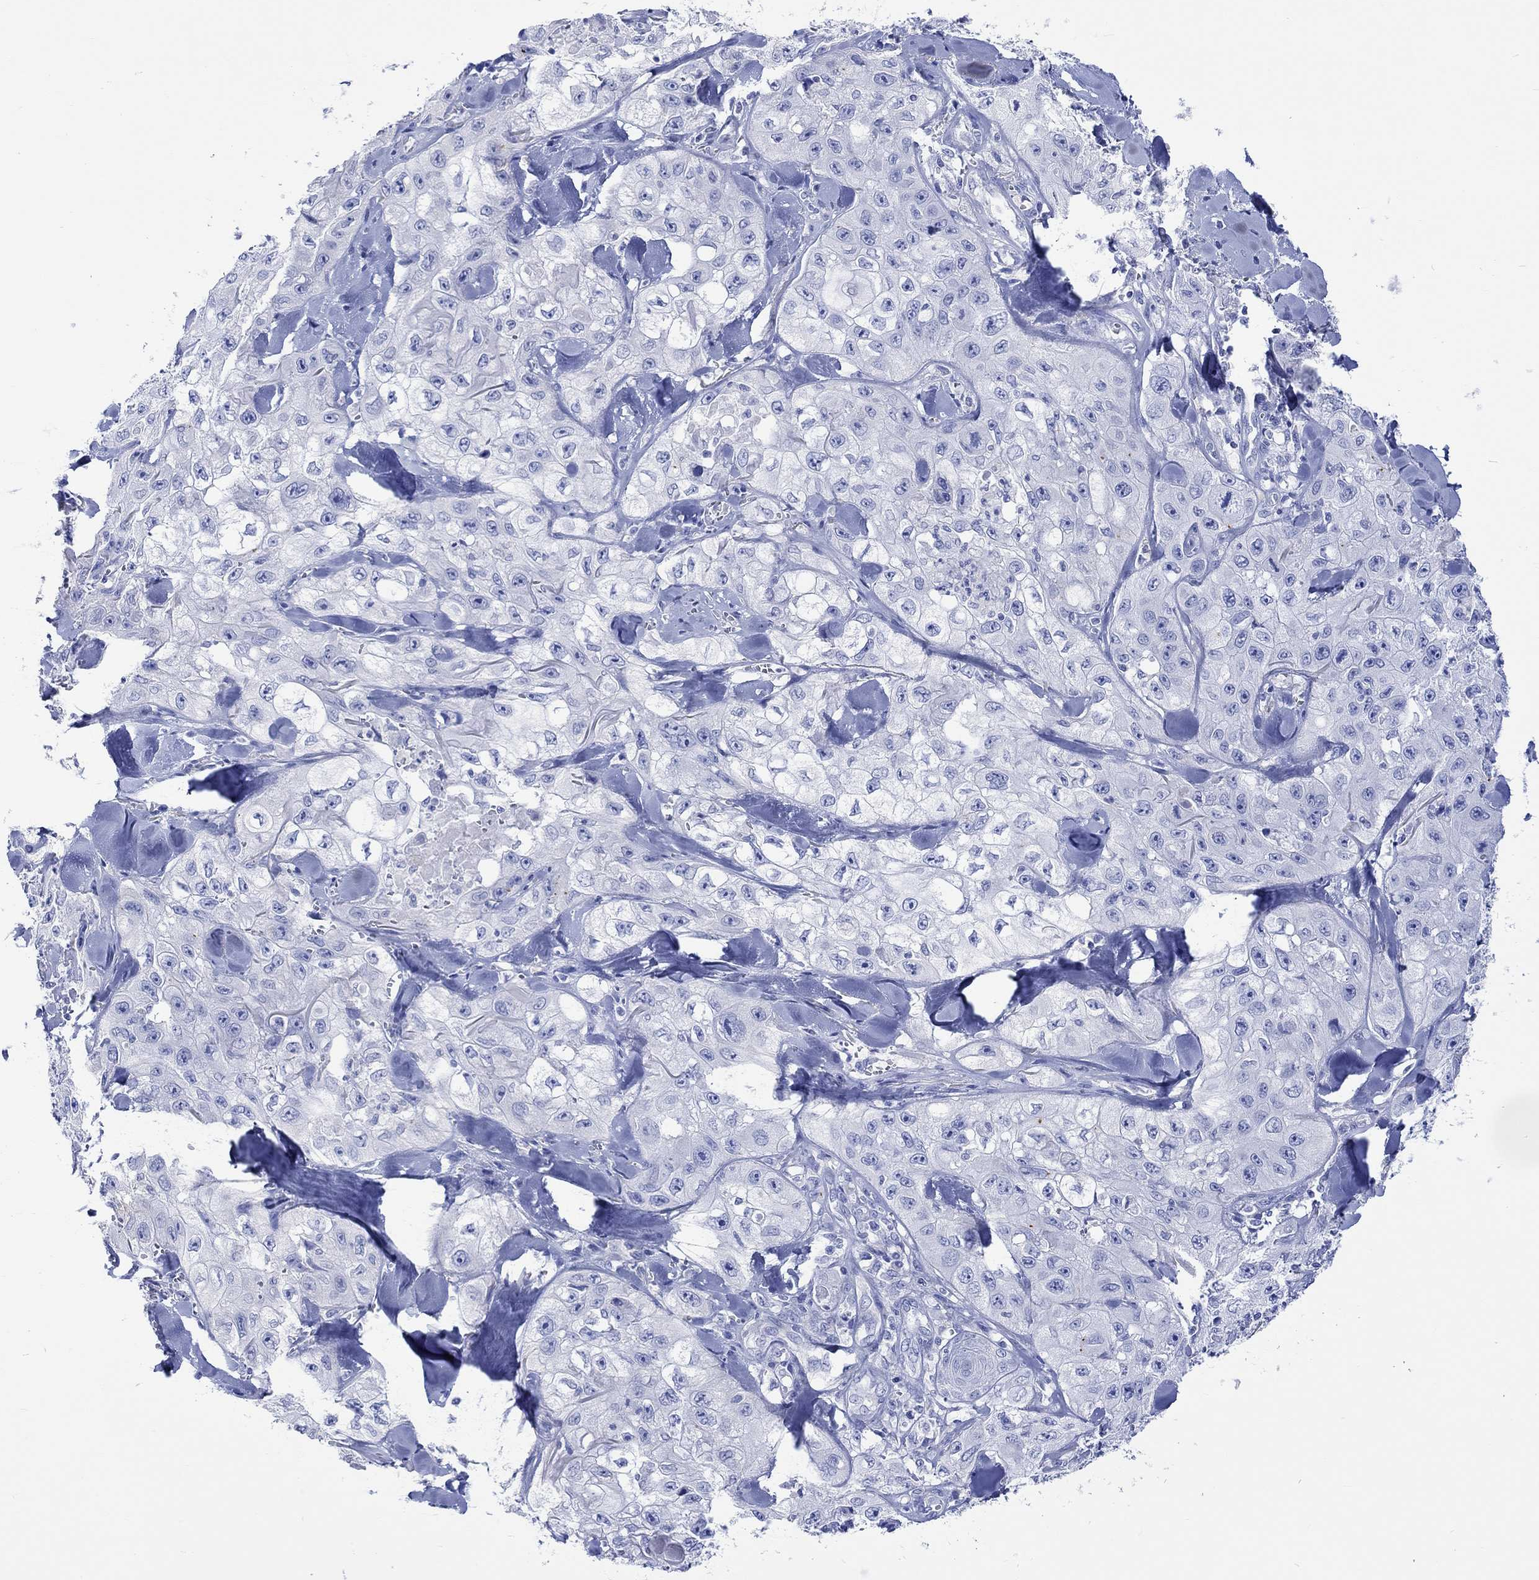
{"staining": {"intensity": "negative", "quantity": "none", "location": "none"}, "tissue": "skin cancer", "cell_type": "Tumor cells", "image_type": "cancer", "snomed": [{"axis": "morphology", "description": "Squamous cell carcinoma, NOS"}, {"axis": "topography", "description": "Skin"}, {"axis": "topography", "description": "Subcutis"}], "caption": "DAB immunohistochemical staining of squamous cell carcinoma (skin) demonstrates no significant expression in tumor cells.", "gene": "CPLX2", "patient": {"sex": "male", "age": 73}}